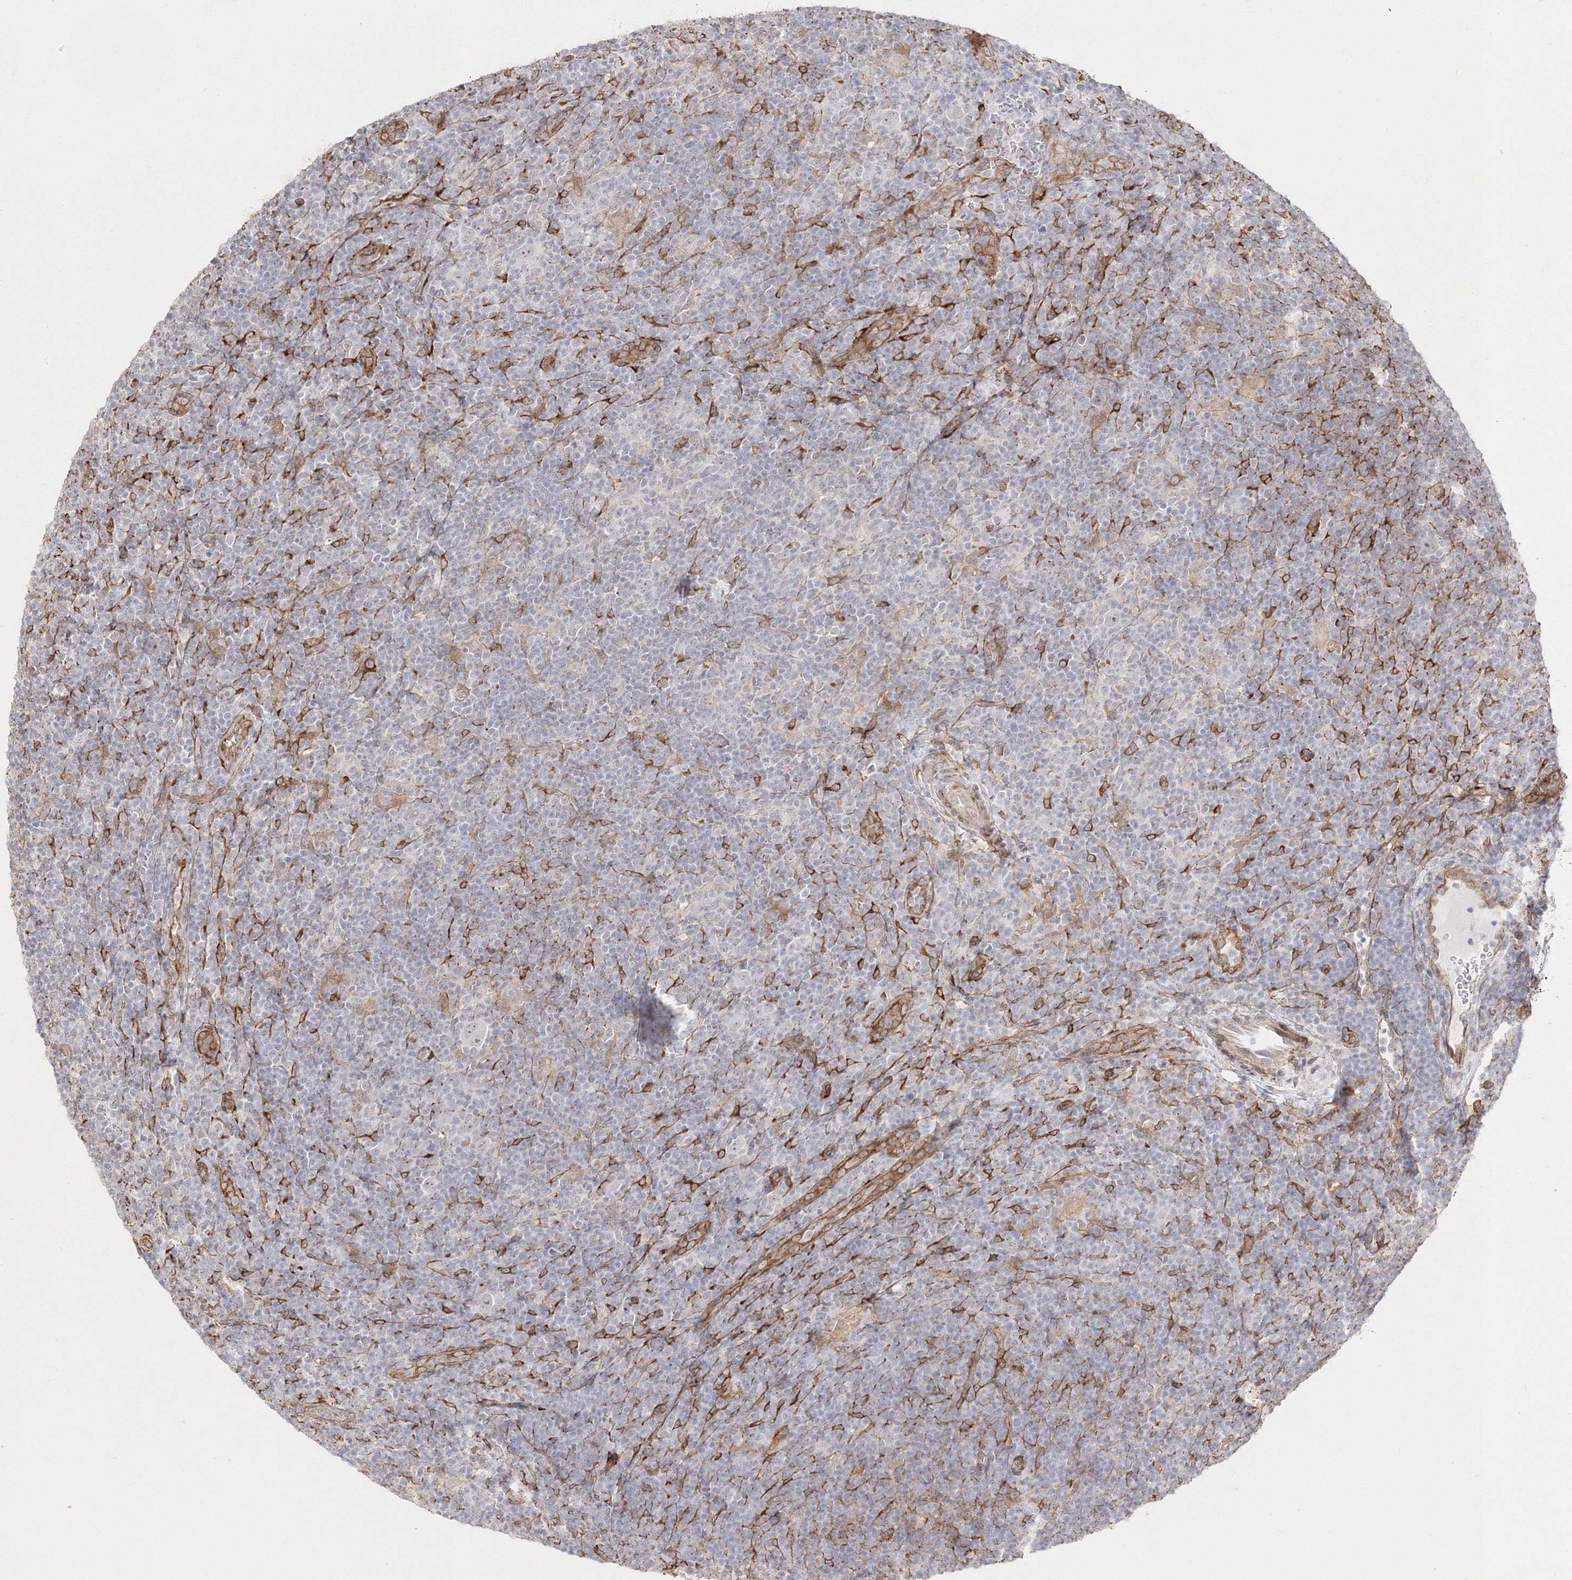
{"staining": {"intensity": "negative", "quantity": "none", "location": "none"}, "tissue": "lymphoma", "cell_type": "Tumor cells", "image_type": "cancer", "snomed": [{"axis": "morphology", "description": "Hodgkin's disease, NOS"}, {"axis": "topography", "description": "Lymph node"}], "caption": "The micrograph exhibits no staining of tumor cells in Hodgkin's disease.", "gene": "C2CD2", "patient": {"sex": "female", "age": 57}}